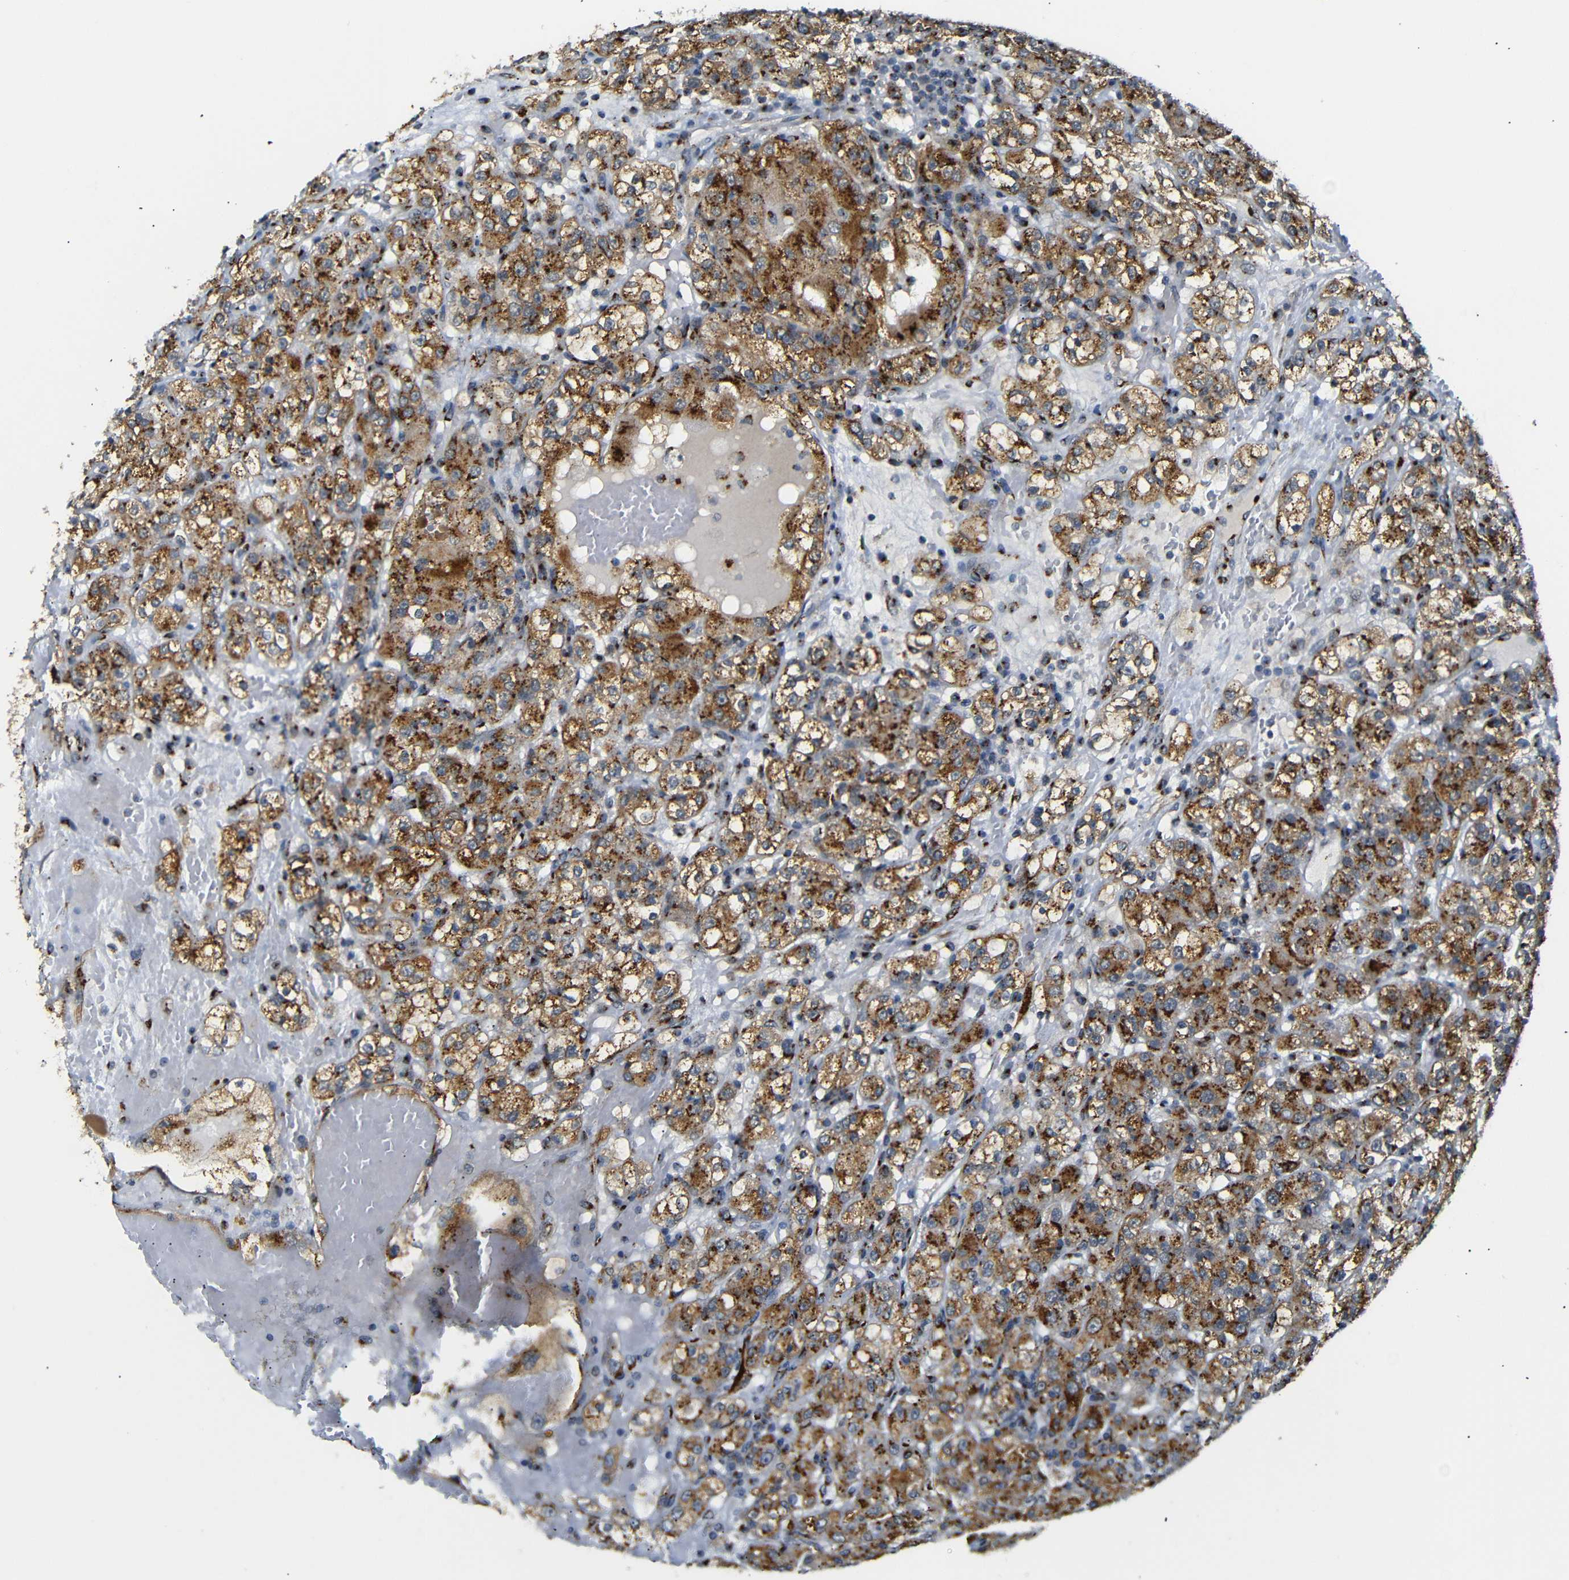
{"staining": {"intensity": "moderate", "quantity": ">75%", "location": "cytoplasmic/membranous"}, "tissue": "renal cancer", "cell_type": "Tumor cells", "image_type": "cancer", "snomed": [{"axis": "morphology", "description": "Normal tissue, NOS"}, {"axis": "morphology", "description": "Adenocarcinoma, NOS"}, {"axis": "topography", "description": "Kidney"}], "caption": "Moderate cytoplasmic/membranous staining is present in approximately >75% of tumor cells in adenocarcinoma (renal).", "gene": "TGOLN2", "patient": {"sex": "male", "age": 61}}